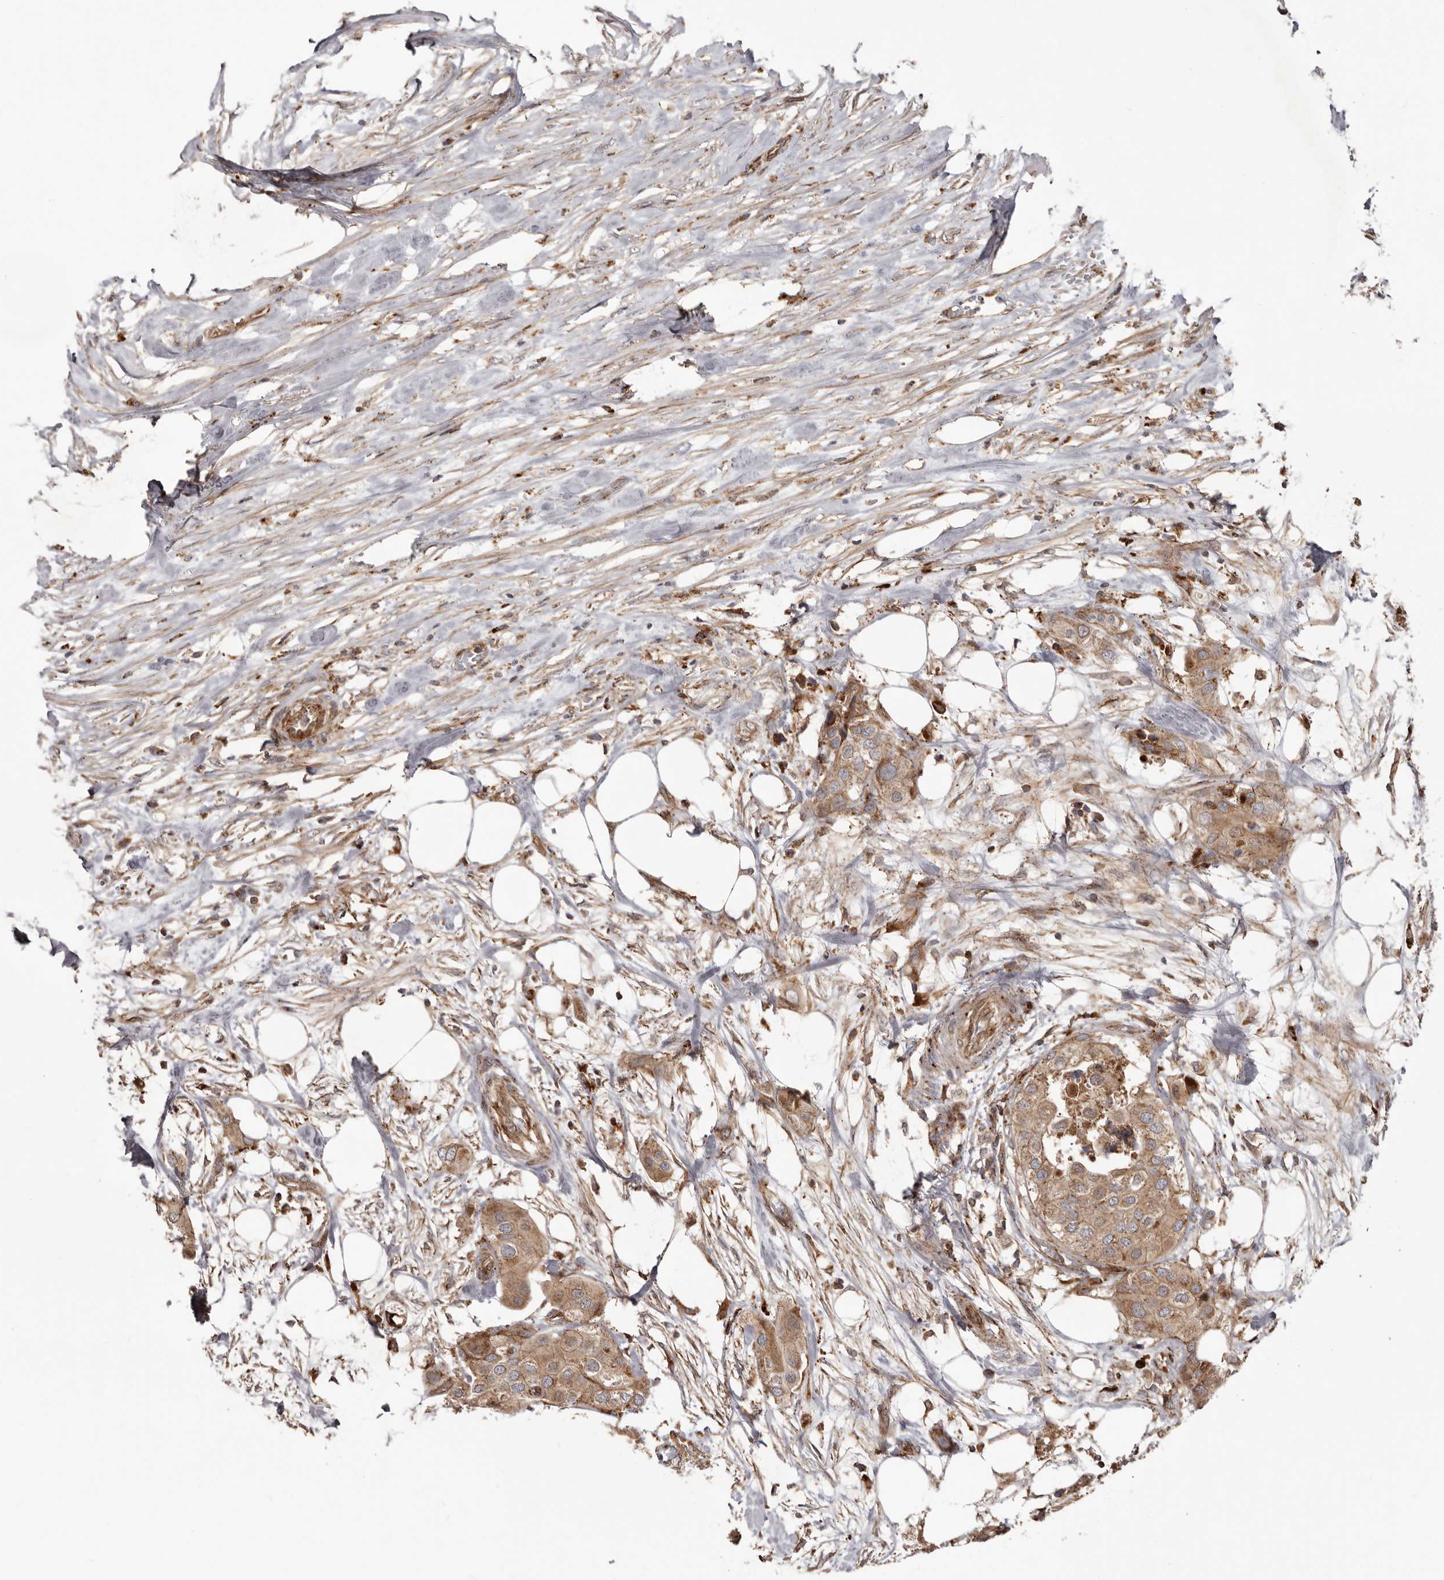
{"staining": {"intensity": "moderate", "quantity": ">75%", "location": "cytoplasmic/membranous"}, "tissue": "urothelial cancer", "cell_type": "Tumor cells", "image_type": "cancer", "snomed": [{"axis": "morphology", "description": "Urothelial carcinoma, High grade"}, {"axis": "topography", "description": "Urinary bladder"}], "caption": "Moderate cytoplasmic/membranous protein staining is present in approximately >75% of tumor cells in urothelial carcinoma (high-grade). (DAB = brown stain, brightfield microscopy at high magnification).", "gene": "NUP43", "patient": {"sex": "male", "age": 64}}